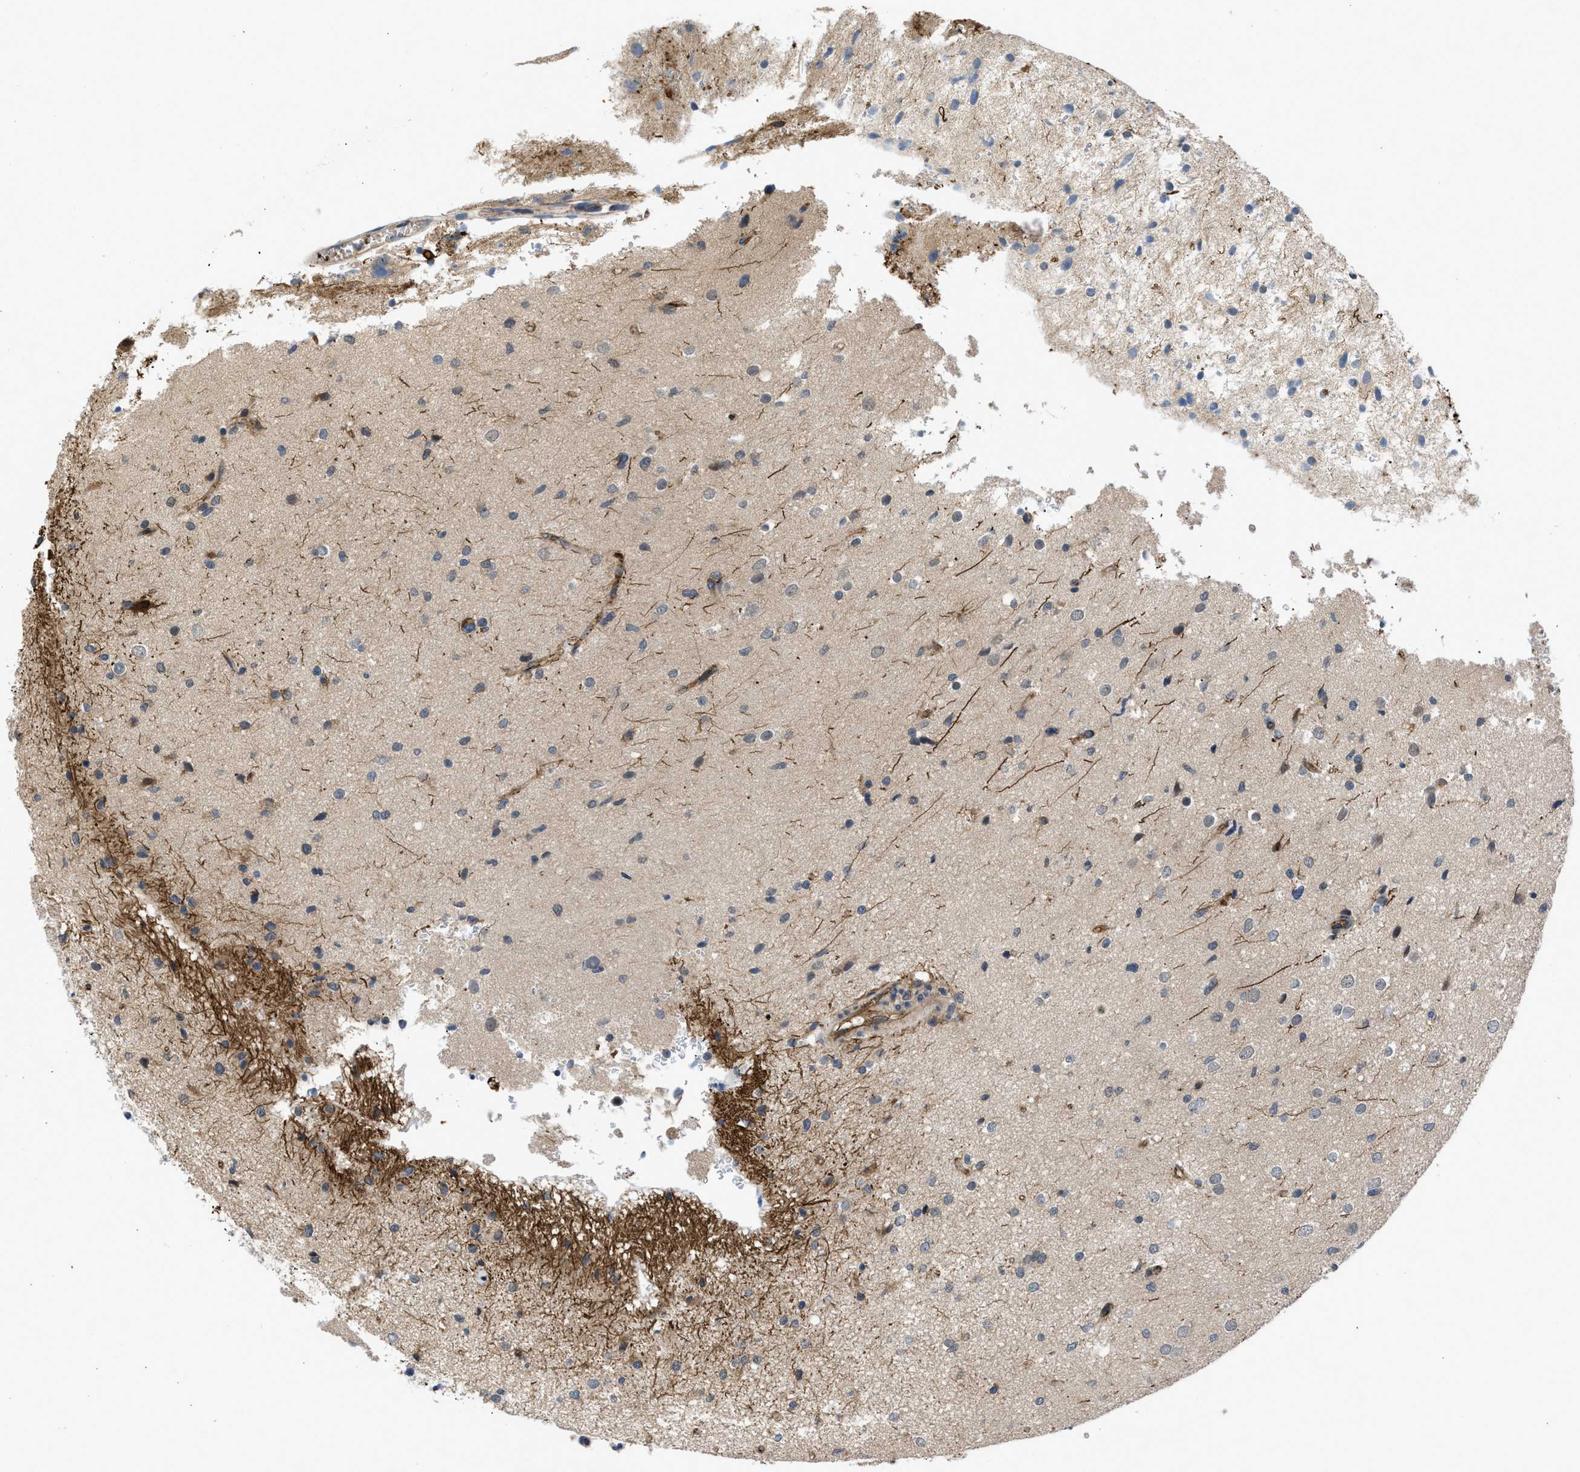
{"staining": {"intensity": "negative", "quantity": "none", "location": "none"}, "tissue": "glioma", "cell_type": "Tumor cells", "image_type": "cancer", "snomed": [{"axis": "morphology", "description": "Glioma, malignant, High grade"}, {"axis": "topography", "description": "Brain"}], "caption": "Immunohistochemistry photomicrograph of neoplastic tissue: human malignant glioma (high-grade) stained with DAB exhibits no significant protein expression in tumor cells.", "gene": "GPATCH2L", "patient": {"sex": "male", "age": 33}}